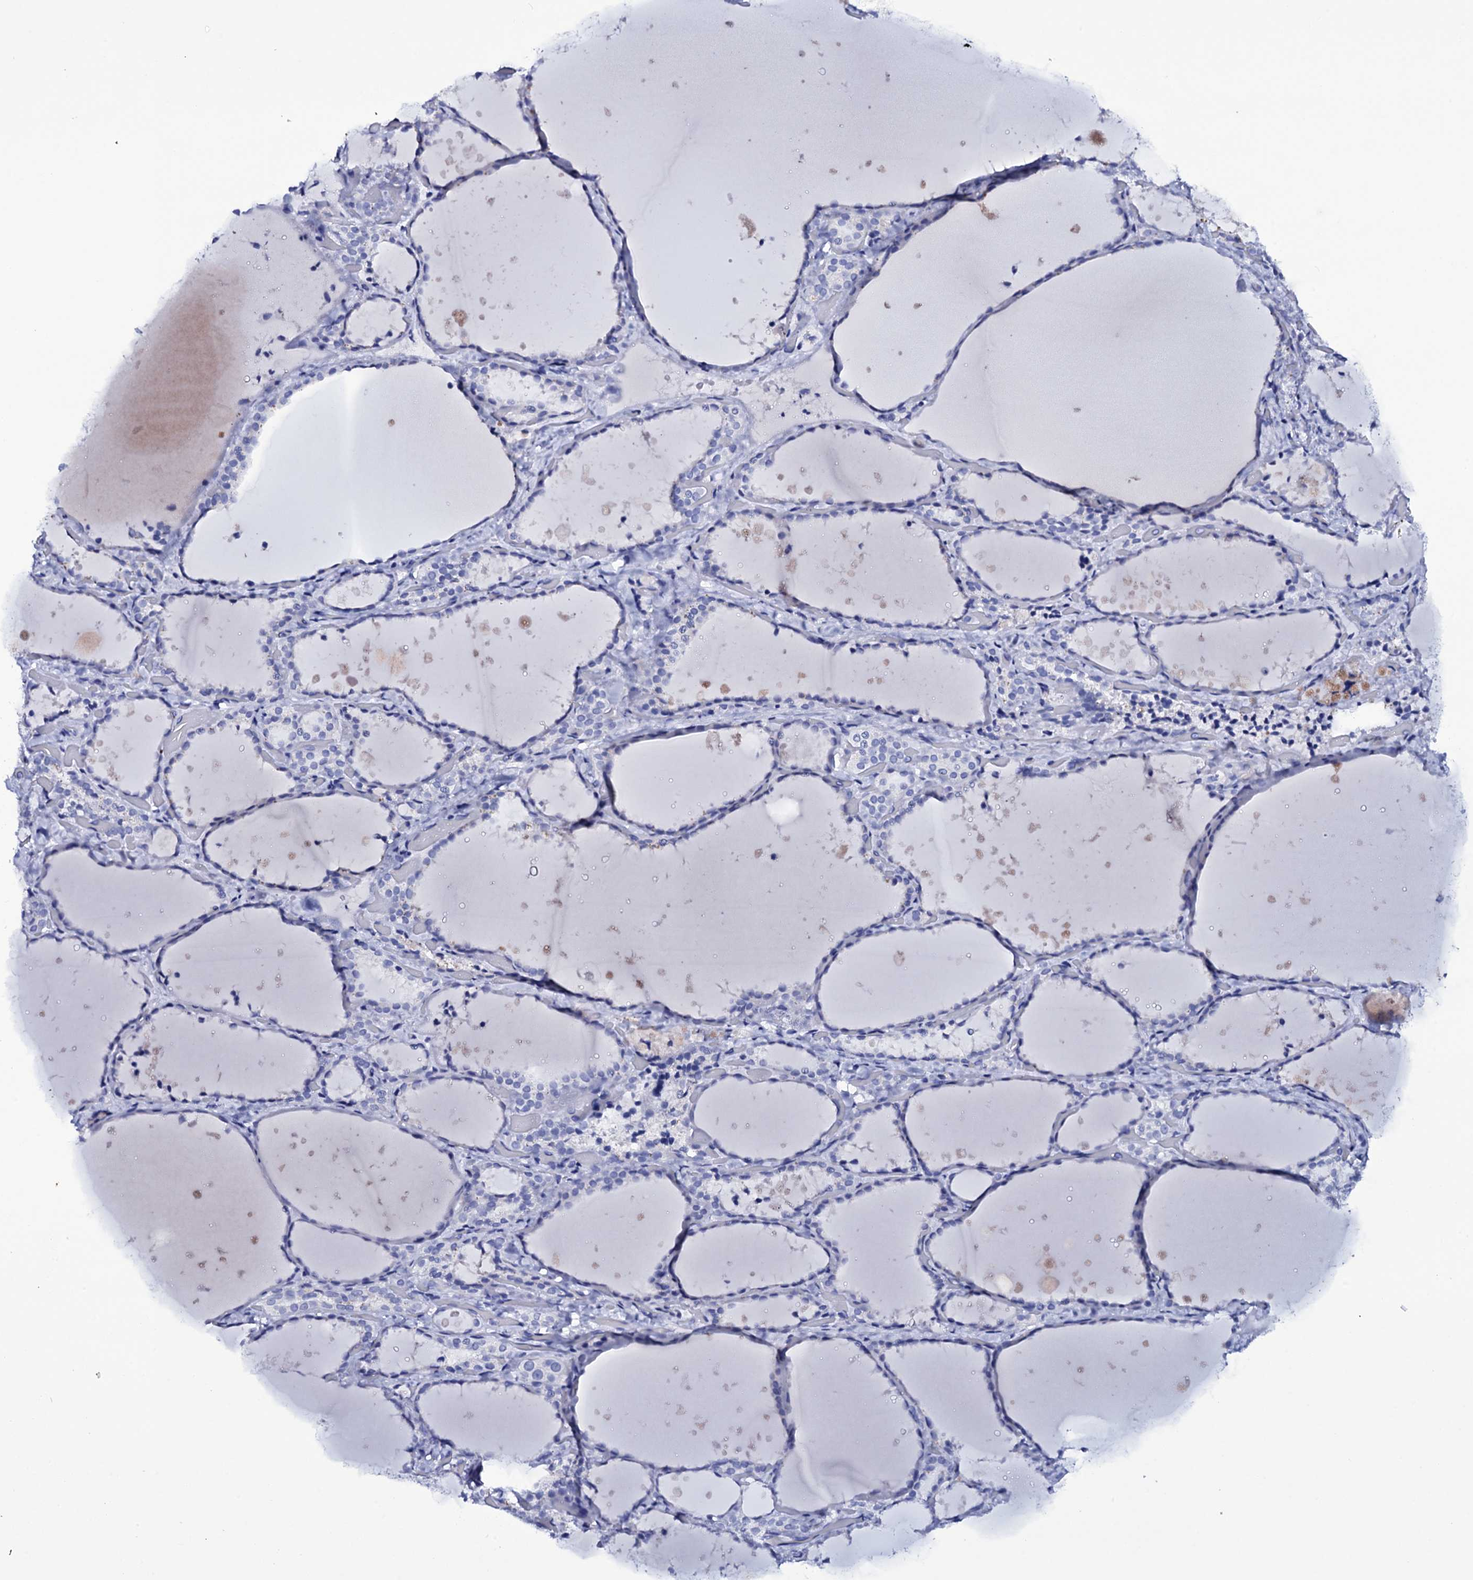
{"staining": {"intensity": "negative", "quantity": "none", "location": "none"}, "tissue": "thyroid gland", "cell_type": "Glandular cells", "image_type": "normal", "snomed": [{"axis": "morphology", "description": "Normal tissue, NOS"}, {"axis": "topography", "description": "Thyroid gland"}], "caption": "A histopathology image of thyroid gland stained for a protein demonstrates no brown staining in glandular cells. (DAB (3,3'-diaminobenzidine) IHC with hematoxylin counter stain).", "gene": "ITPRID2", "patient": {"sex": "female", "age": 44}}